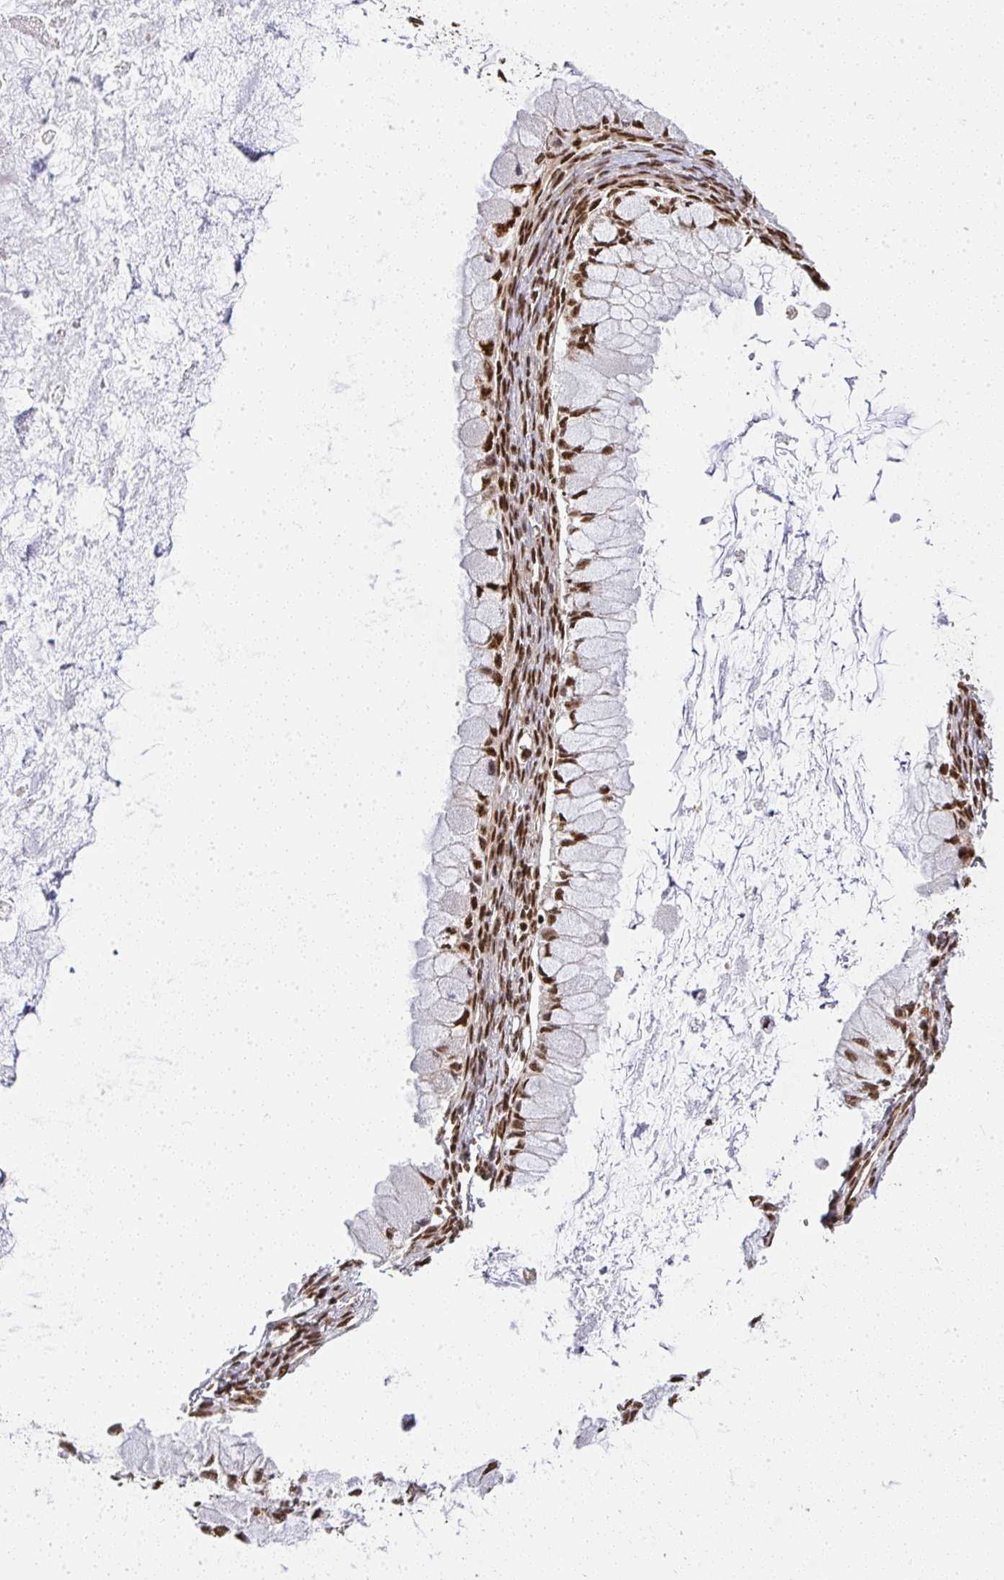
{"staining": {"intensity": "moderate", "quantity": ">75%", "location": "nuclear"}, "tissue": "ovarian cancer", "cell_type": "Tumor cells", "image_type": "cancer", "snomed": [{"axis": "morphology", "description": "Cystadenocarcinoma, mucinous, NOS"}, {"axis": "topography", "description": "Ovary"}], "caption": "Ovarian cancer (mucinous cystadenocarcinoma) stained with DAB immunohistochemistry (IHC) reveals medium levels of moderate nuclear expression in approximately >75% of tumor cells. The staining is performed using DAB (3,3'-diaminobenzidine) brown chromogen to label protein expression. The nuclei are counter-stained blue using hematoxylin.", "gene": "U2AF1", "patient": {"sex": "female", "age": 34}}